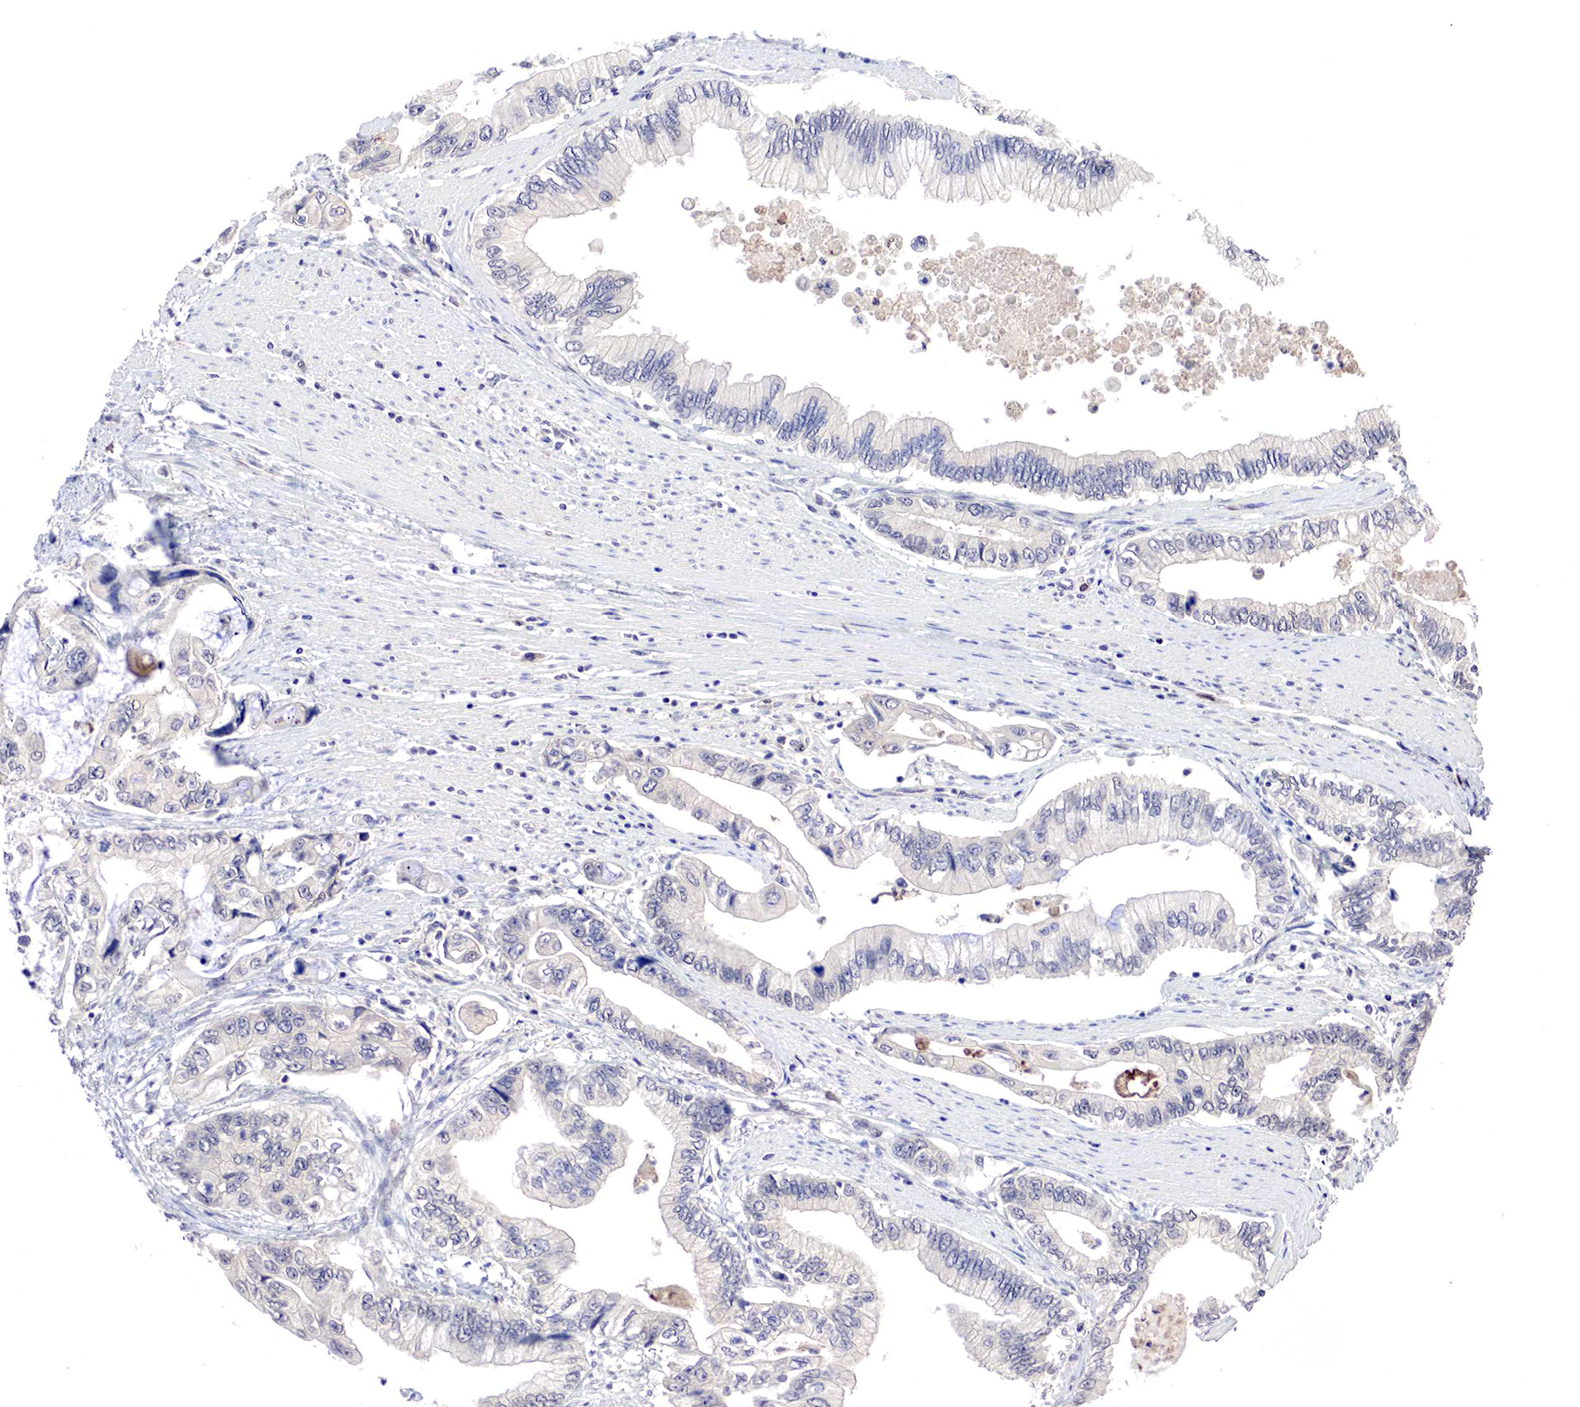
{"staining": {"intensity": "weak", "quantity": "<25%", "location": "cytoplasmic/membranous"}, "tissue": "pancreatic cancer", "cell_type": "Tumor cells", "image_type": "cancer", "snomed": [{"axis": "morphology", "description": "Adenocarcinoma, NOS"}, {"axis": "topography", "description": "Pancreas"}, {"axis": "topography", "description": "Stomach, upper"}], "caption": "The immunohistochemistry image has no significant staining in tumor cells of pancreatic adenocarcinoma tissue.", "gene": "DACH2", "patient": {"sex": "male", "age": 77}}